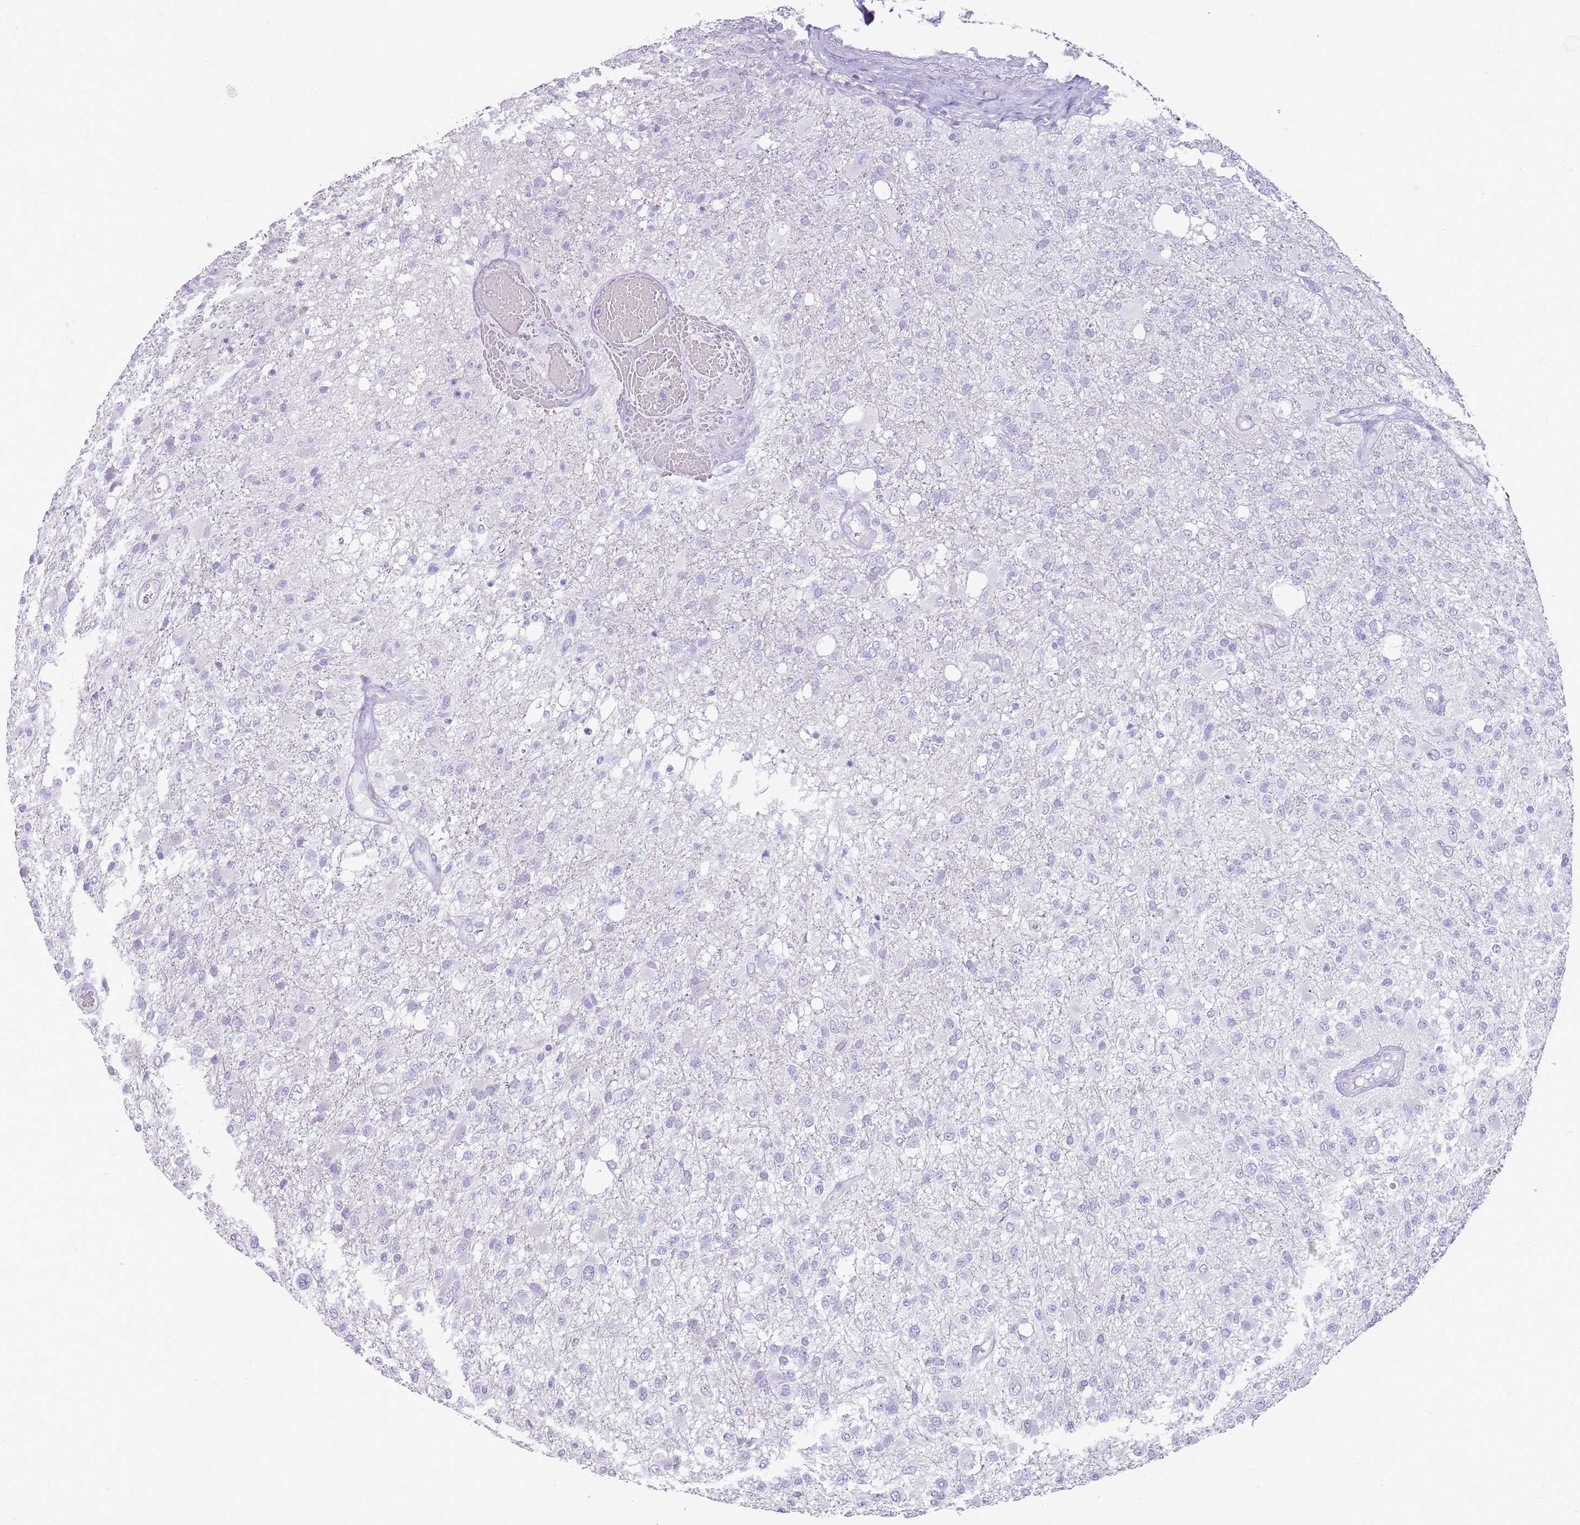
{"staining": {"intensity": "negative", "quantity": "none", "location": "none"}, "tissue": "glioma", "cell_type": "Tumor cells", "image_type": "cancer", "snomed": [{"axis": "morphology", "description": "Glioma, malignant, High grade"}, {"axis": "topography", "description": "Brain"}], "caption": "Tumor cells are negative for protein expression in human glioma.", "gene": "NBPF3", "patient": {"sex": "female", "age": 74}}